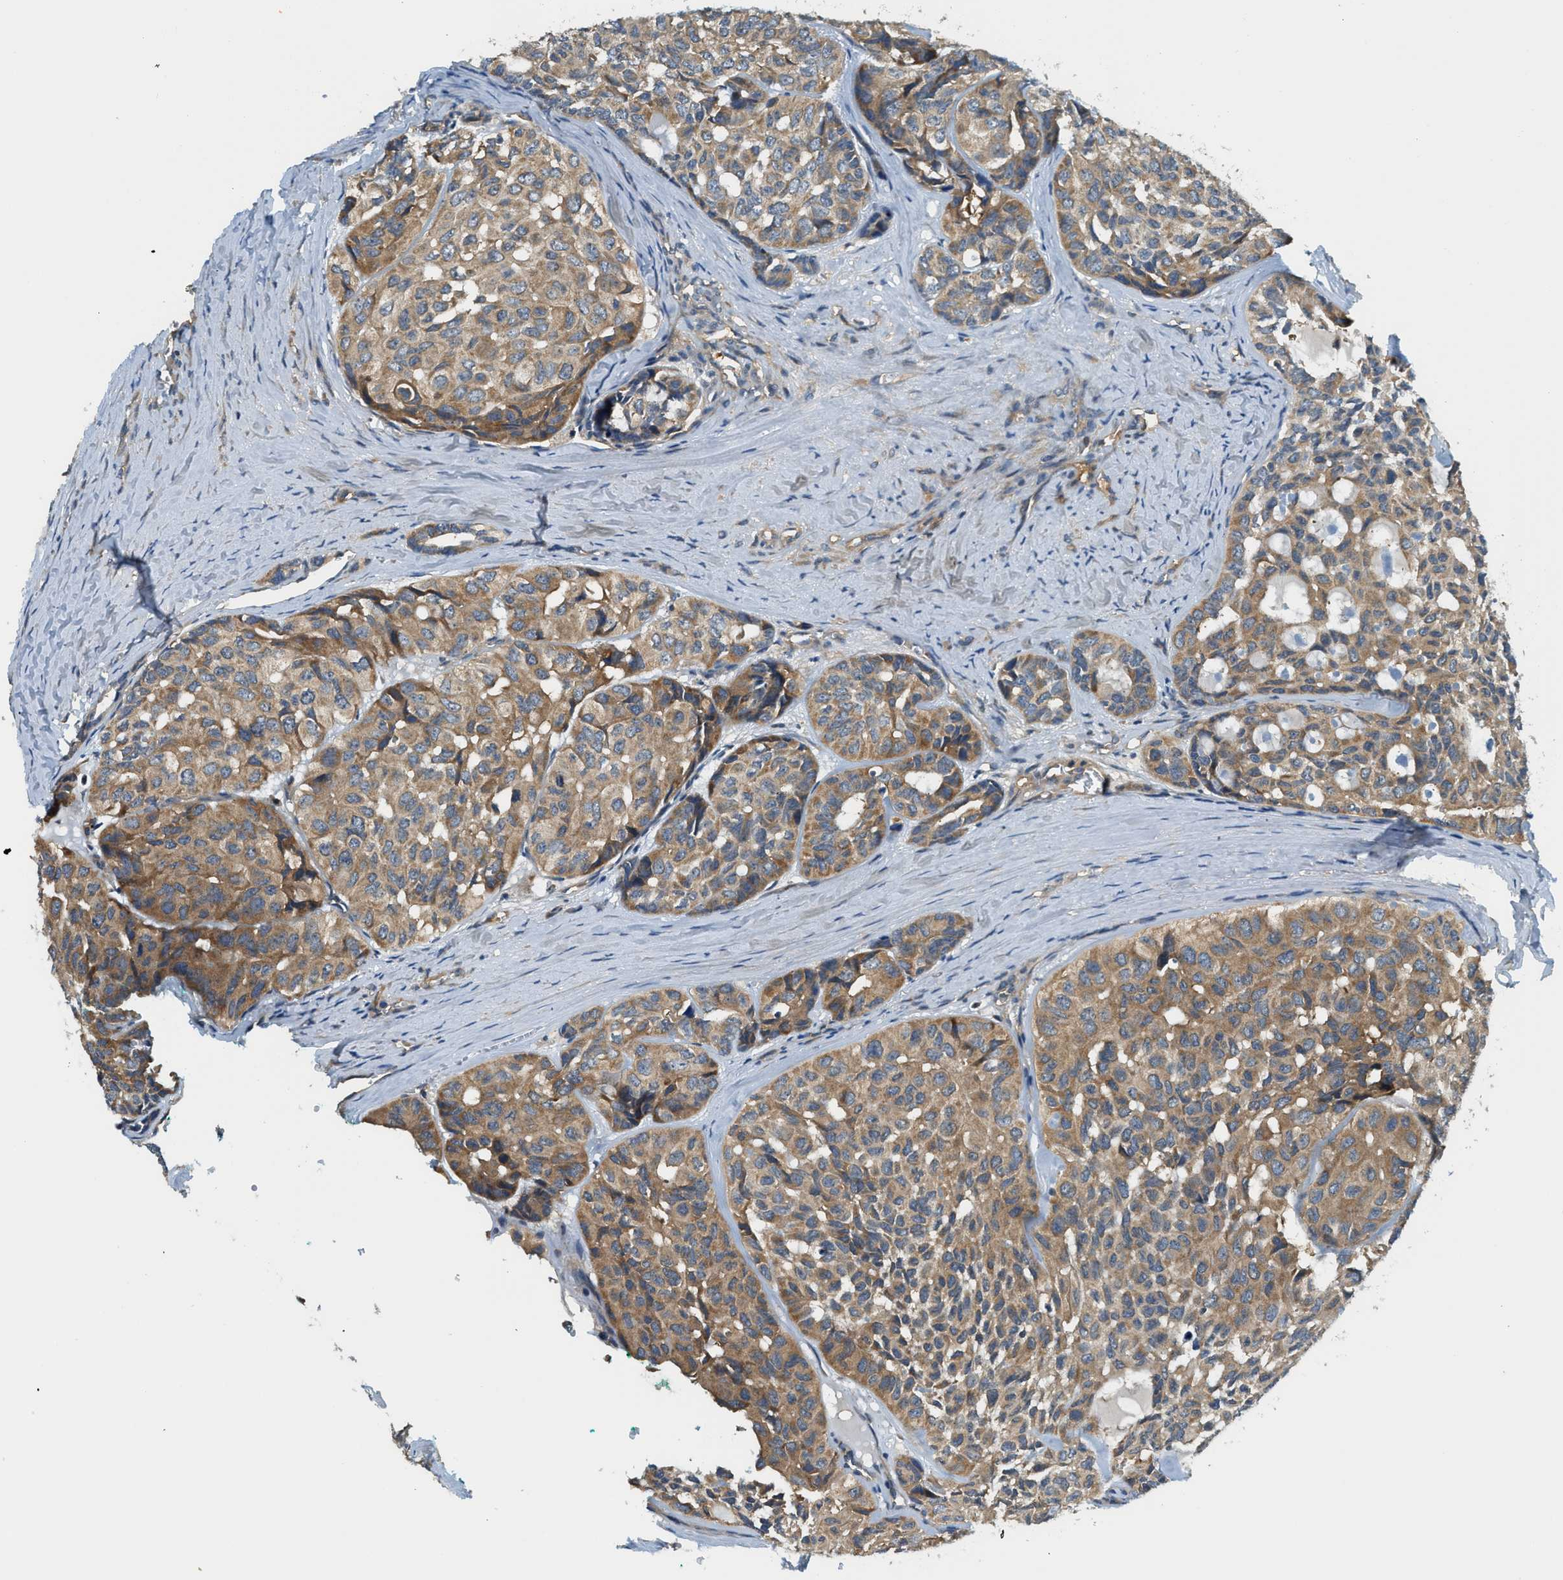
{"staining": {"intensity": "moderate", "quantity": ">75%", "location": "cytoplasmic/membranous"}, "tissue": "head and neck cancer", "cell_type": "Tumor cells", "image_type": "cancer", "snomed": [{"axis": "morphology", "description": "Adenocarcinoma, NOS"}, {"axis": "topography", "description": "Salivary gland, NOS"}, {"axis": "topography", "description": "Head-Neck"}], "caption": "IHC histopathology image of neoplastic tissue: human head and neck adenocarcinoma stained using IHC reveals medium levels of moderate protein expression localized specifically in the cytoplasmic/membranous of tumor cells, appearing as a cytoplasmic/membranous brown color.", "gene": "KCNK1", "patient": {"sex": "female", "age": 76}}